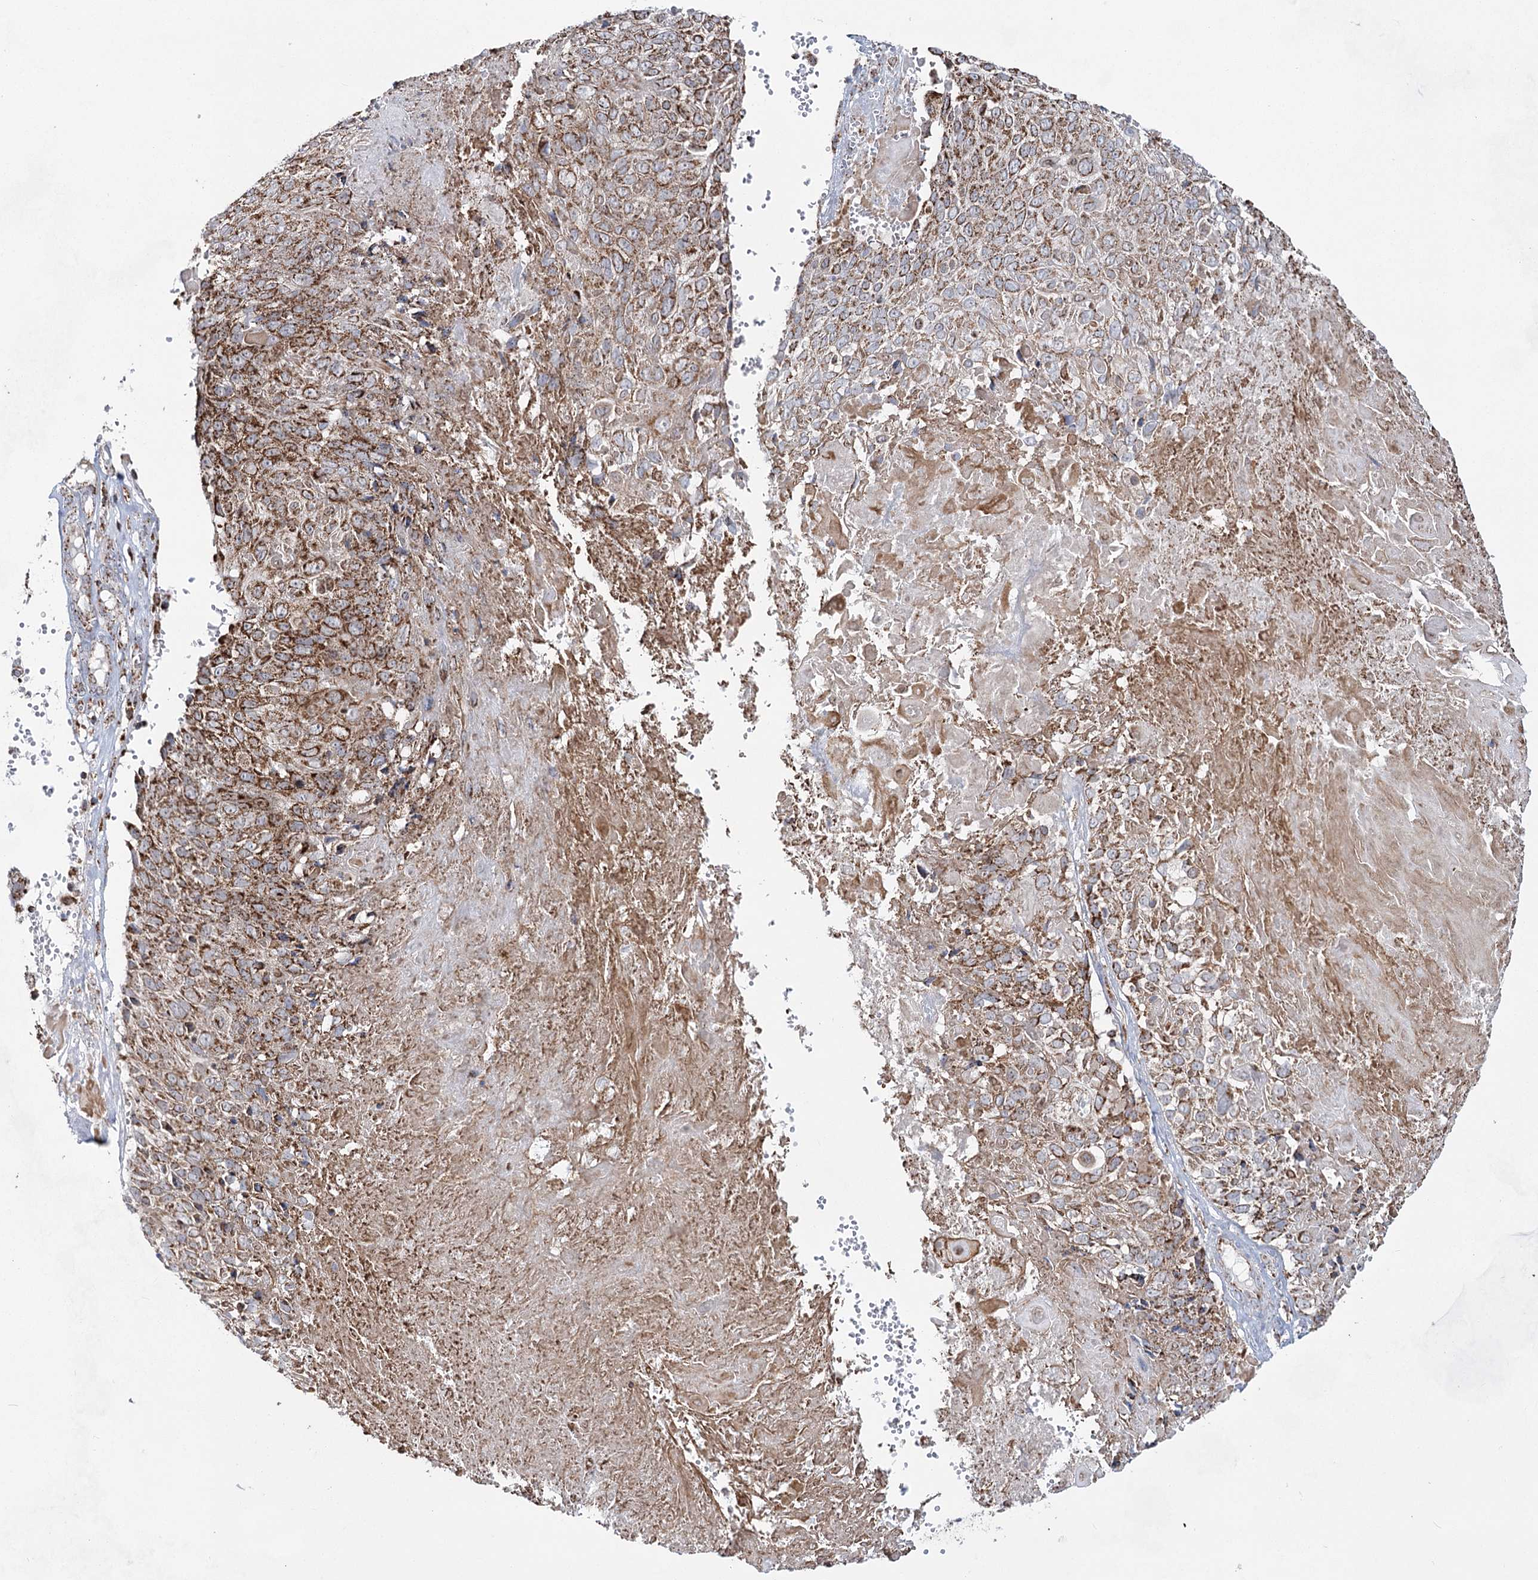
{"staining": {"intensity": "moderate", "quantity": ">75%", "location": "cytoplasmic/membranous"}, "tissue": "cervical cancer", "cell_type": "Tumor cells", "image_type": "cancer", "snomed": [{"axis": "morphology", "description": "Squamous cell carcinoma, NOS"}, {"axis": "topography", "description": "Cervix"}], "caption": "Protein staining of cervical squamous cell carcinoma tissue shows moderate cytoplasmic/membranous positivity in about >75% of tumor cells. The staining is performed using DAB (3,3'-diaminobenzidine) brown chromogen to label protein expression. The nuclei are counter-stained blue using hematoxylin.", "gene": "CWF19L1", "patient": {"sex": "female", "age": 74}}